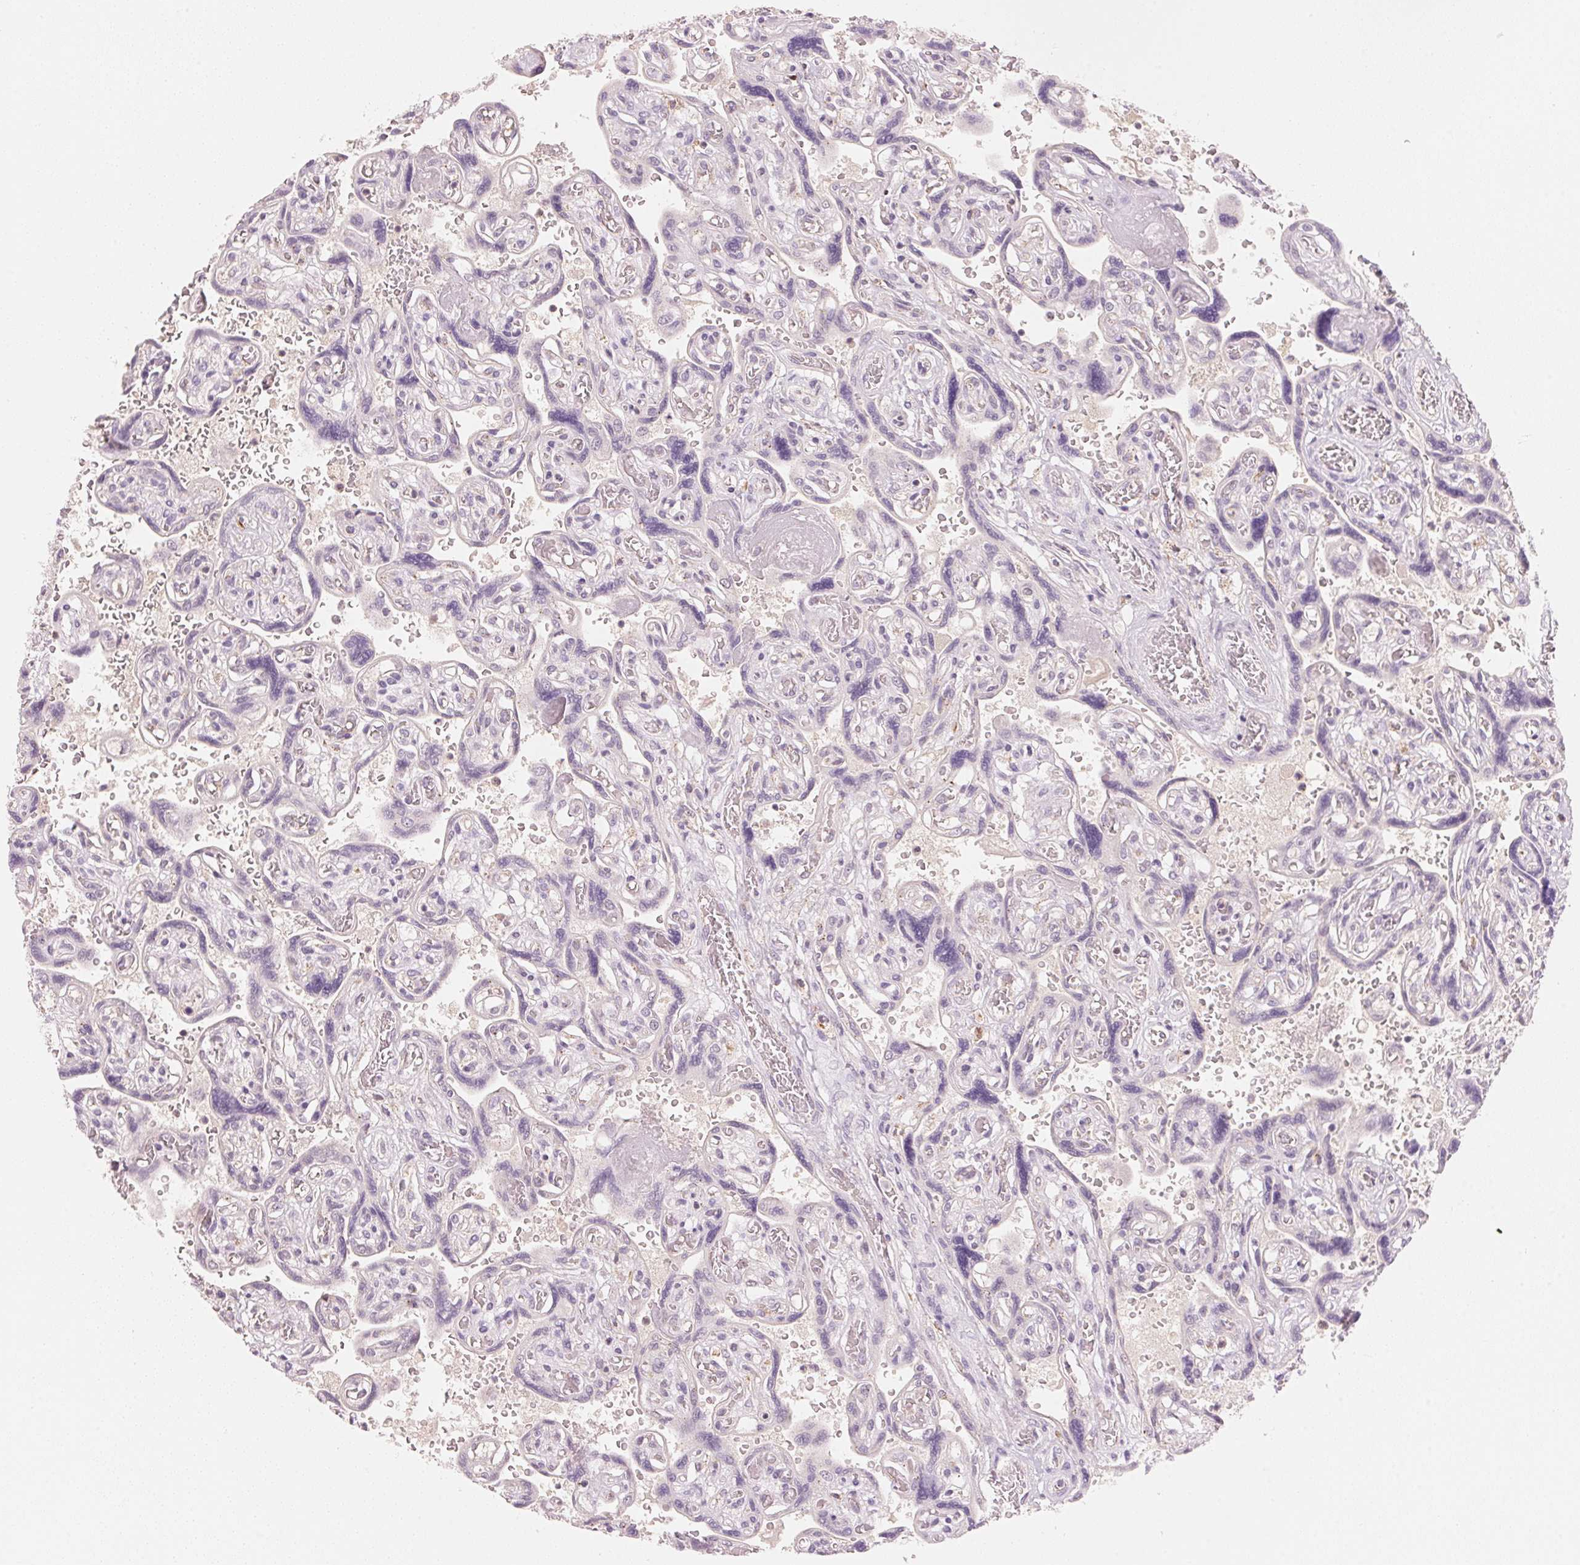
{"staining": {"intensity": "negative", "quantity": "none", "location": "none"}, "tissue": "placenta", "cell_type": "Decidual cells", "image_type": "normal", "snomed": [{"axis": "morphology", "description": "Normal tissue, NOS"}, {"axis": "topography", "description": "Placenta"}], "caption": "IHC image of unremarkable human placenta stained for a protein (brown), which shows no staining in decidual cells. Brightfield microscopy of IHC stained with DAB (3,3'-diaminobenzidine) (brown) and hematoxylin (blue), captured at high magnification.", "gene": "HOXB13", "patient": {"sex": "female", "age": 32}}